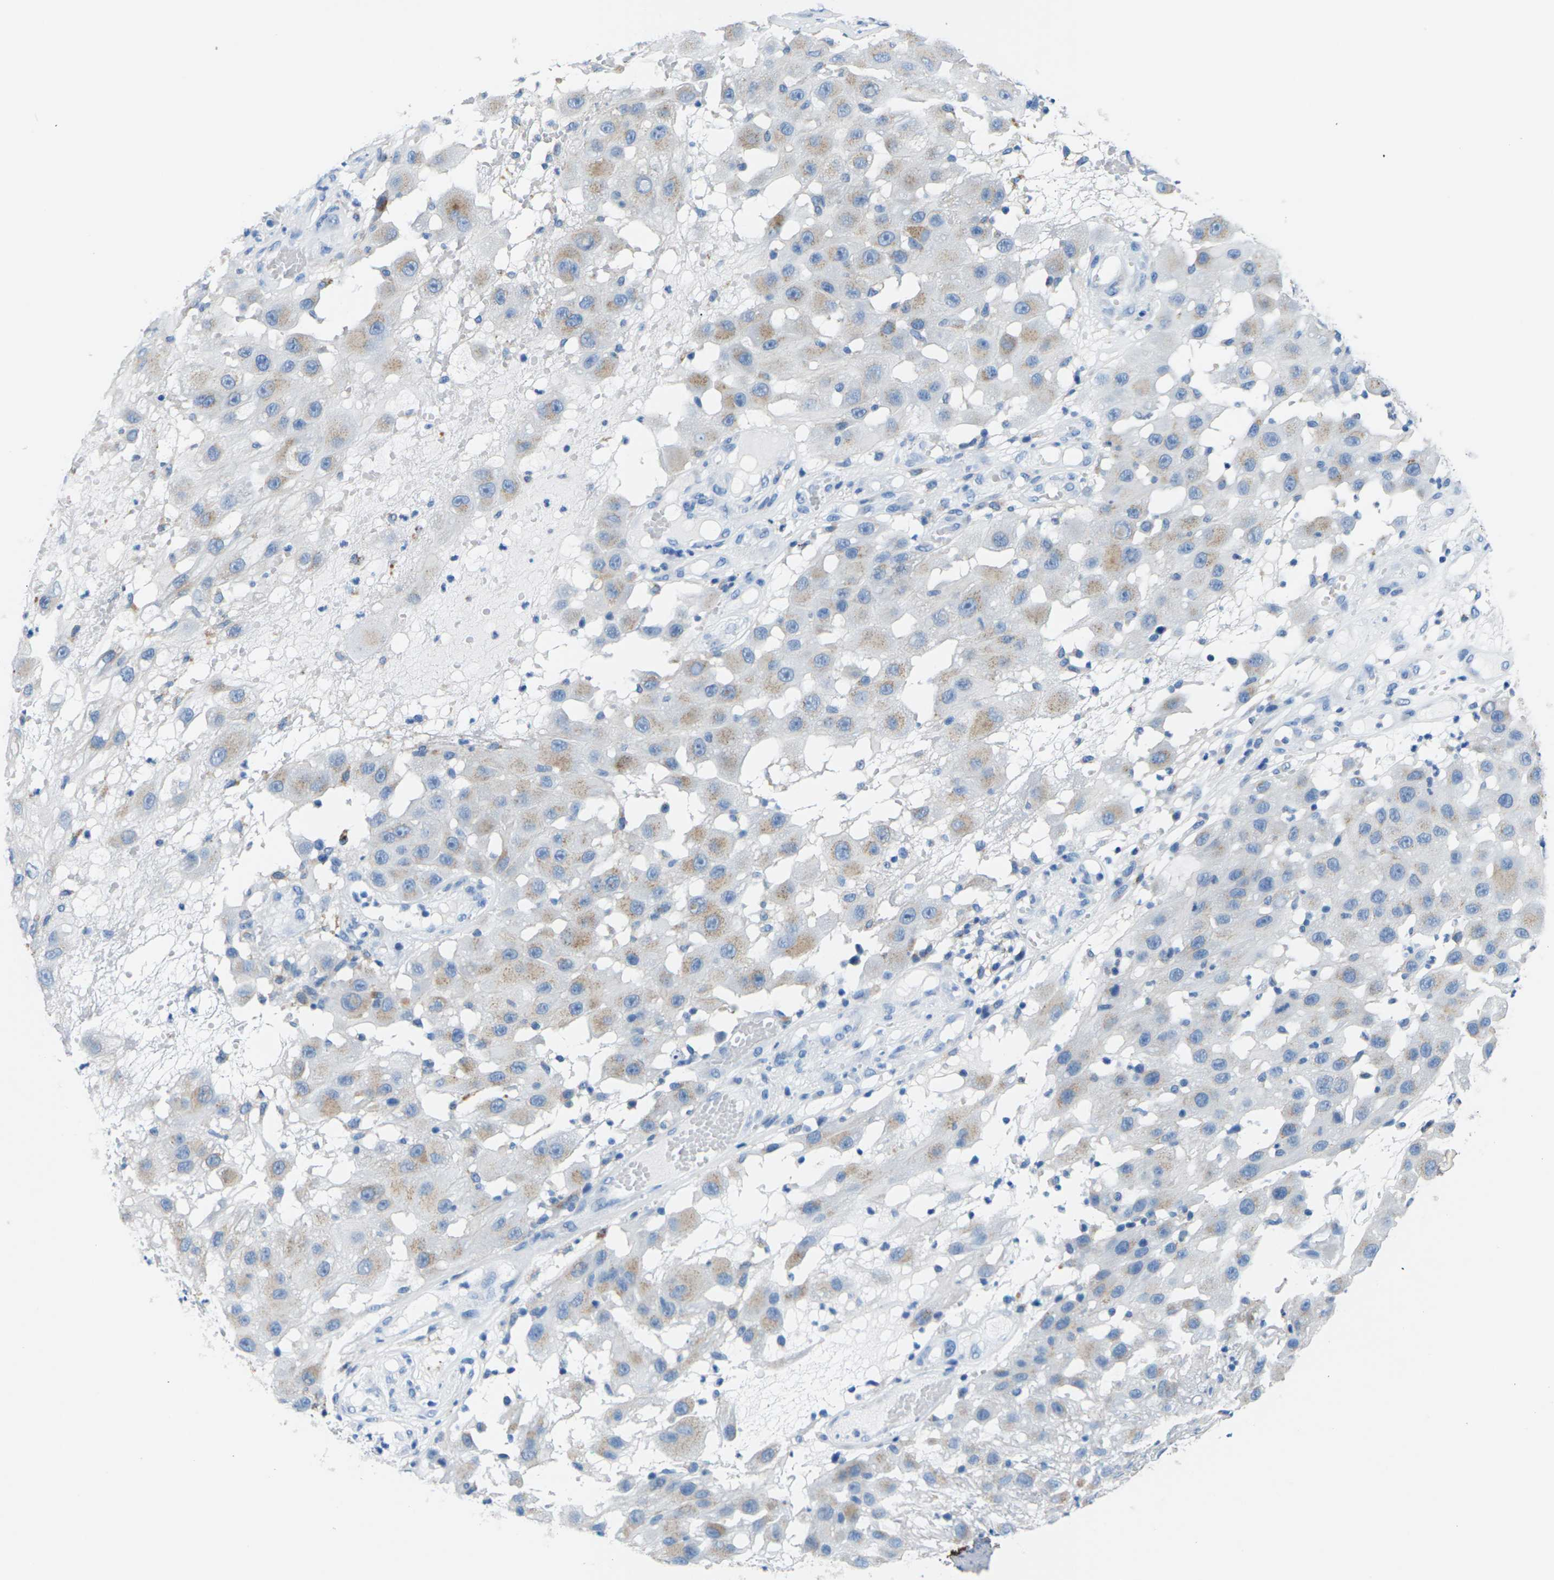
{"staining": {"intensity": "weak", "quantity": "<25%", "location": "cytoplasmic/membranous"}, "tissue": "melanoma", "cell_type": "Tumor cells", "image_type": "cancer", "snomed": [{"axis": "morphology", "description": "Malignant melanoma, NOS"}, {"axis": "topography", "description": "Skin"}], "caption": "A high-resolution micrograph shows immunohistochemistry (IHC) staining of malignant melanoma, which displays no significant staining in tumor cells.", "gene": "SYNGR2", "patient": {"sex": "female", "age": 81}}